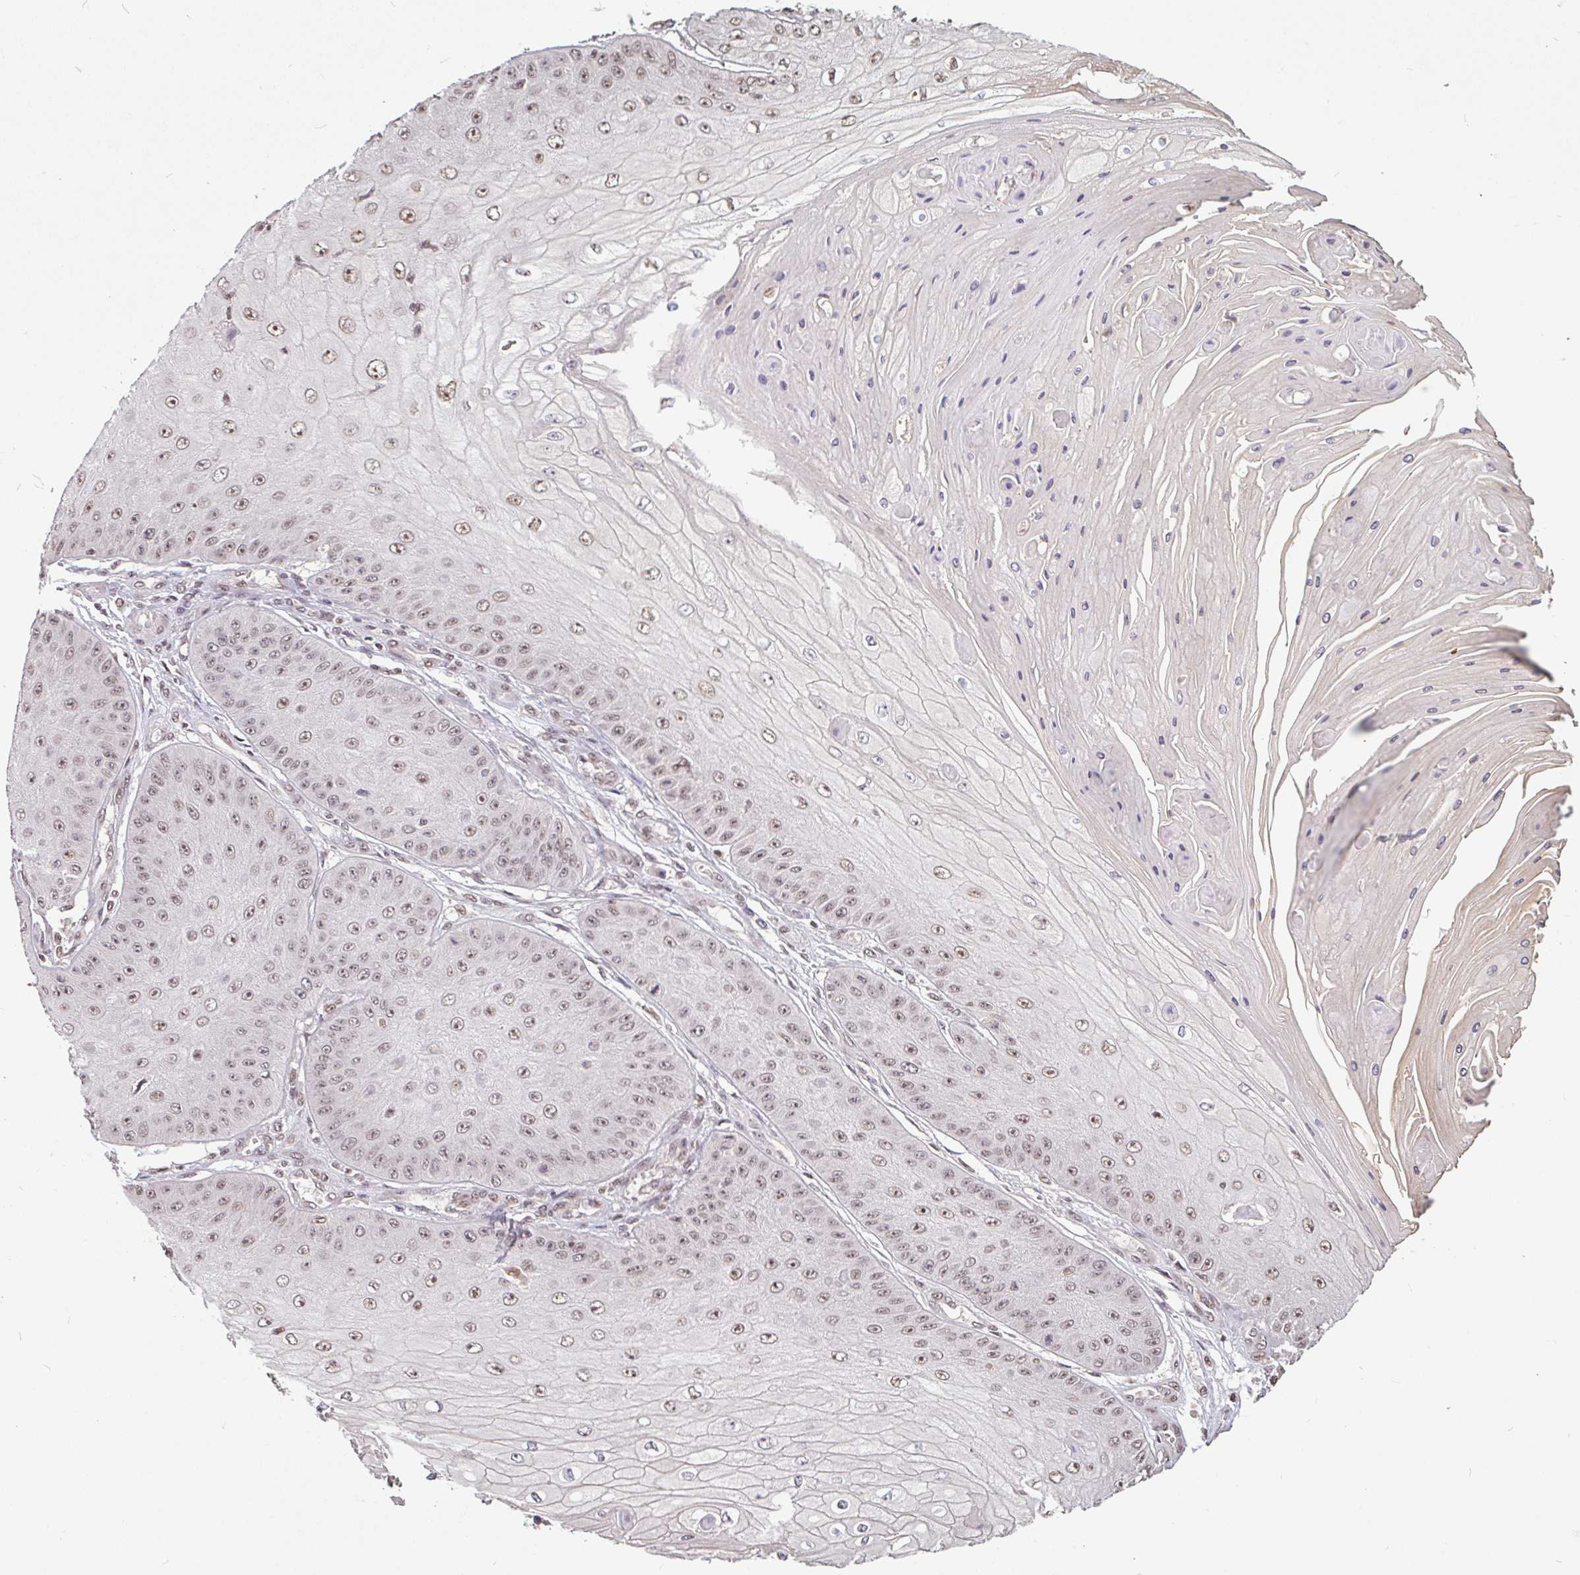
{"staining": {"intensity": "weak", "quantity": ">75%", "location": "nuclear"}, "tissue": "skin cancer", "cell_type": "Tumor cells", "image_type": "cancer", "snomed": [{"axis": "morphology", "description": "Squamous cell carcinoma, NOS"}, {"axis": "topography", "description": "Skin"}], "caption": "Weak nuclear protein expression is seen in approximately >75% of tumor cells in skin cancer (squamous cell carcinoma). (Stains: DAB in brown, nuclei in blue, Microscopy: brightfield microscopy at high magnification).", "gene": "DR1", "patient": {"sex": "male", "age": 70}}